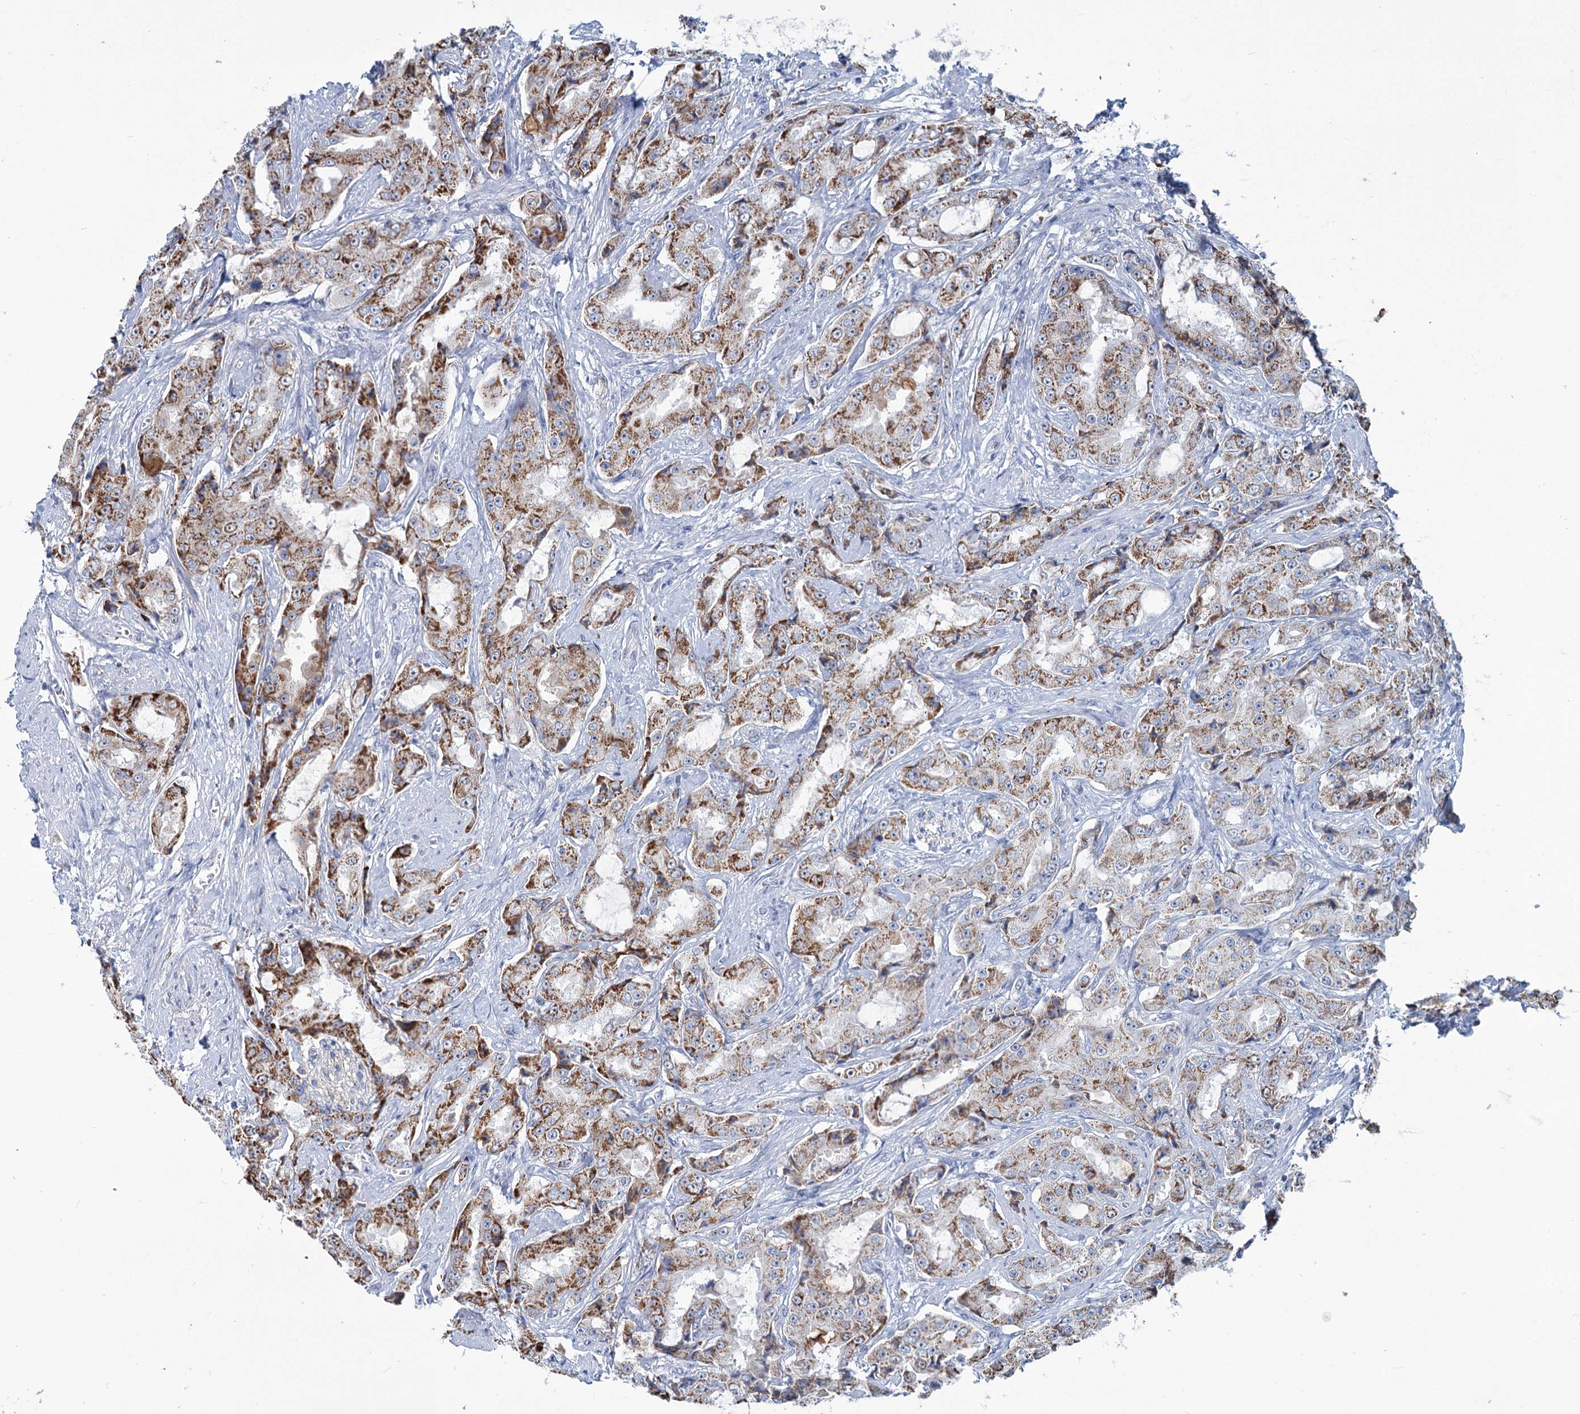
{"staining": {"intensity": "moderate", "quantity": ">75%", "location": "cytoplasmic/membranous"}, "tissue": "prostate cancer", "cell_type": "Tumor cells", "image_type": "cancer", "snomed": [{"axis": "morphology", "description": "Adenocarcinoma, High grade"}, {"axis": "topography", "description": "Prostate"}], "caption": "Tumor cells reveal medium levels of moderate cytoplasmic/membranous positivity in about >75% of cells in prostate adenocarcinoma (high-grade).", "gene": "LPIN1", "patient": {"sex": "male", "age": 73}}